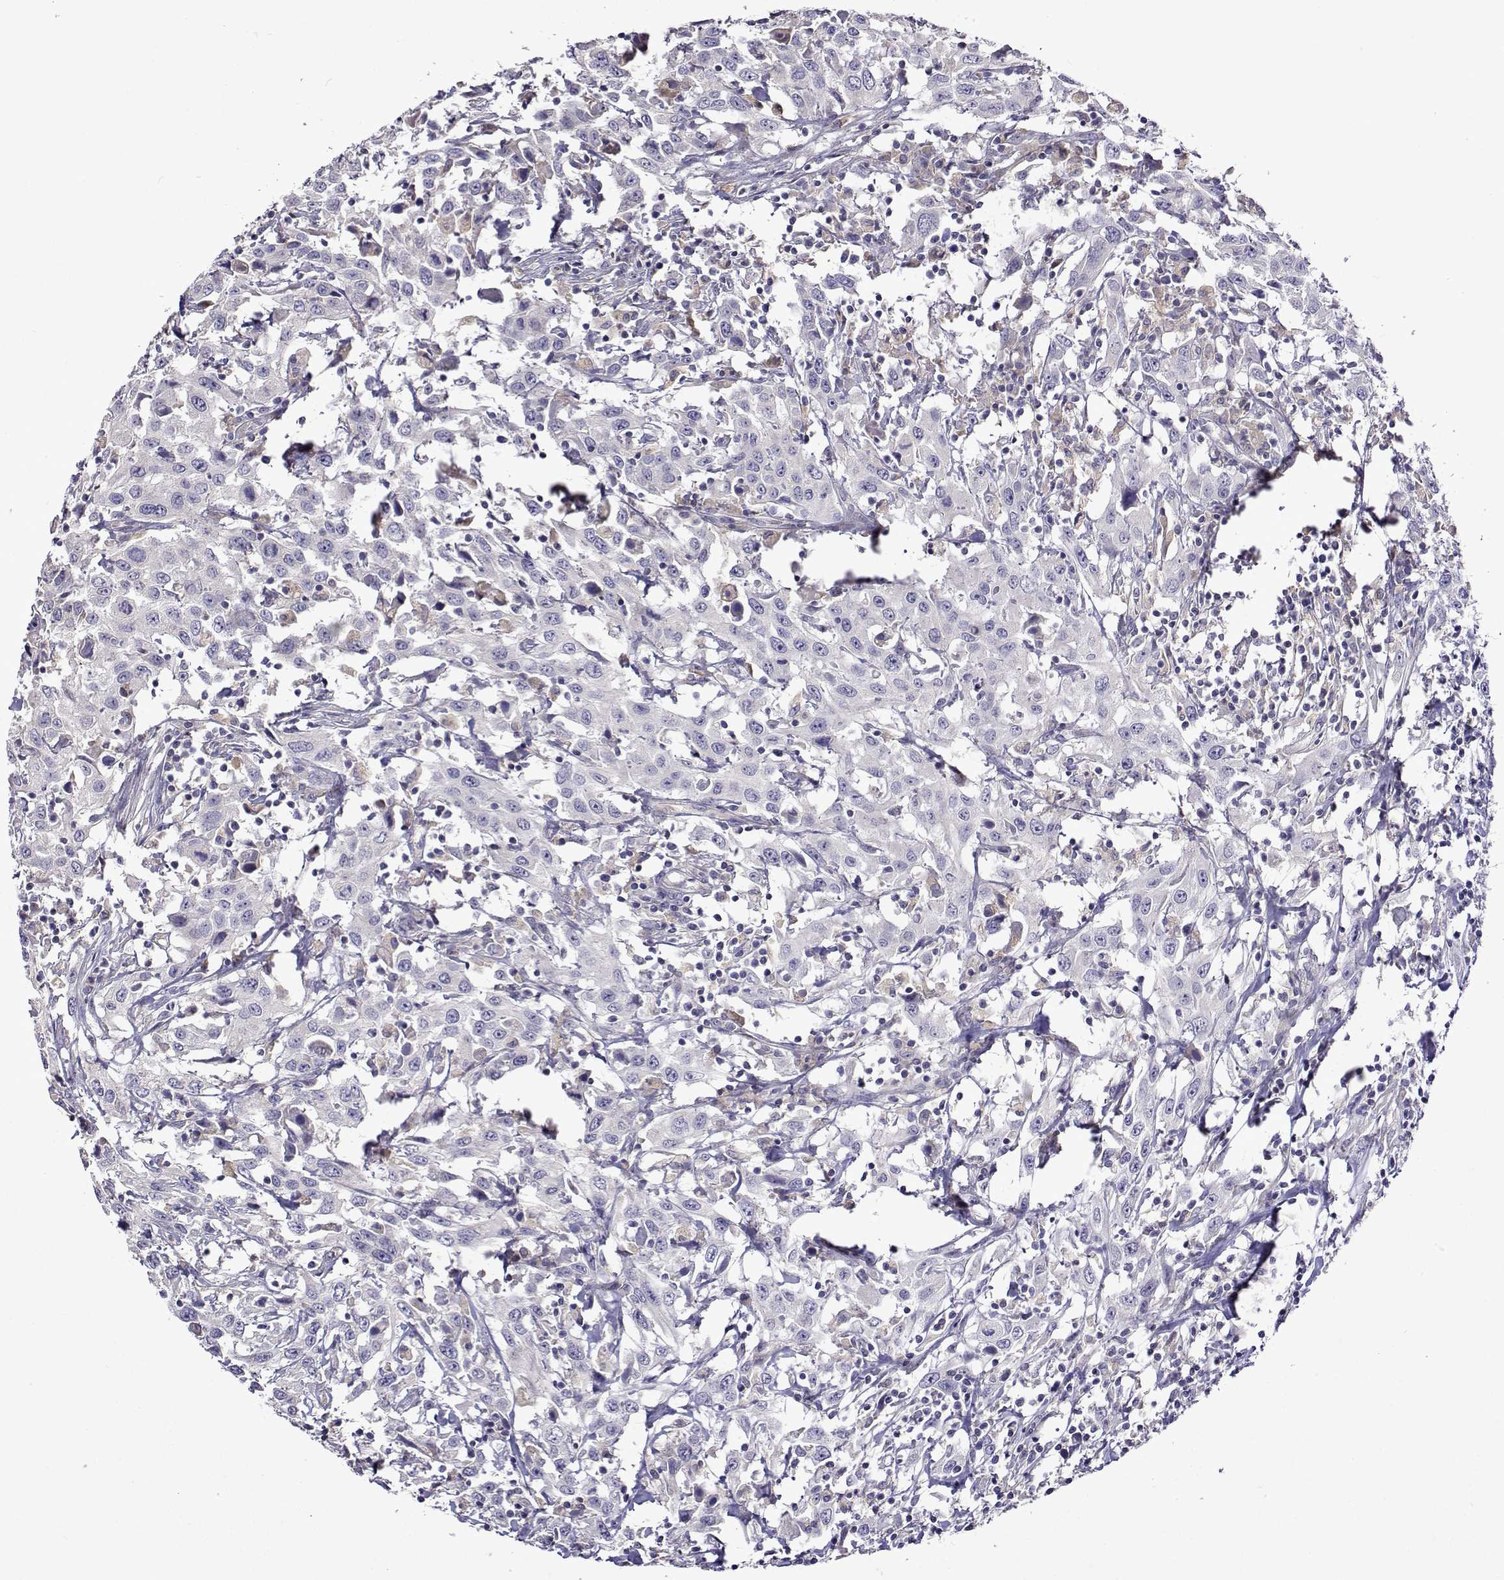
{"staining": {"intensity": "negative", "quantity": "none", "location": "none"}, "tissue": "urothelial cancer", "cell_type": "Tumor cells", "image_type": "cancer", "snomed": [{"axis": "morphology", "description": "Urothelial carcinoma, High grade"}, {"axis": "topography", "description": "Urinary bladder"}], "caption": "Tumor cells are negative for protein expression in human urothelial cancer.", "gene": "SULT2A1", "patient": {"sex": "male", "age": 61}}